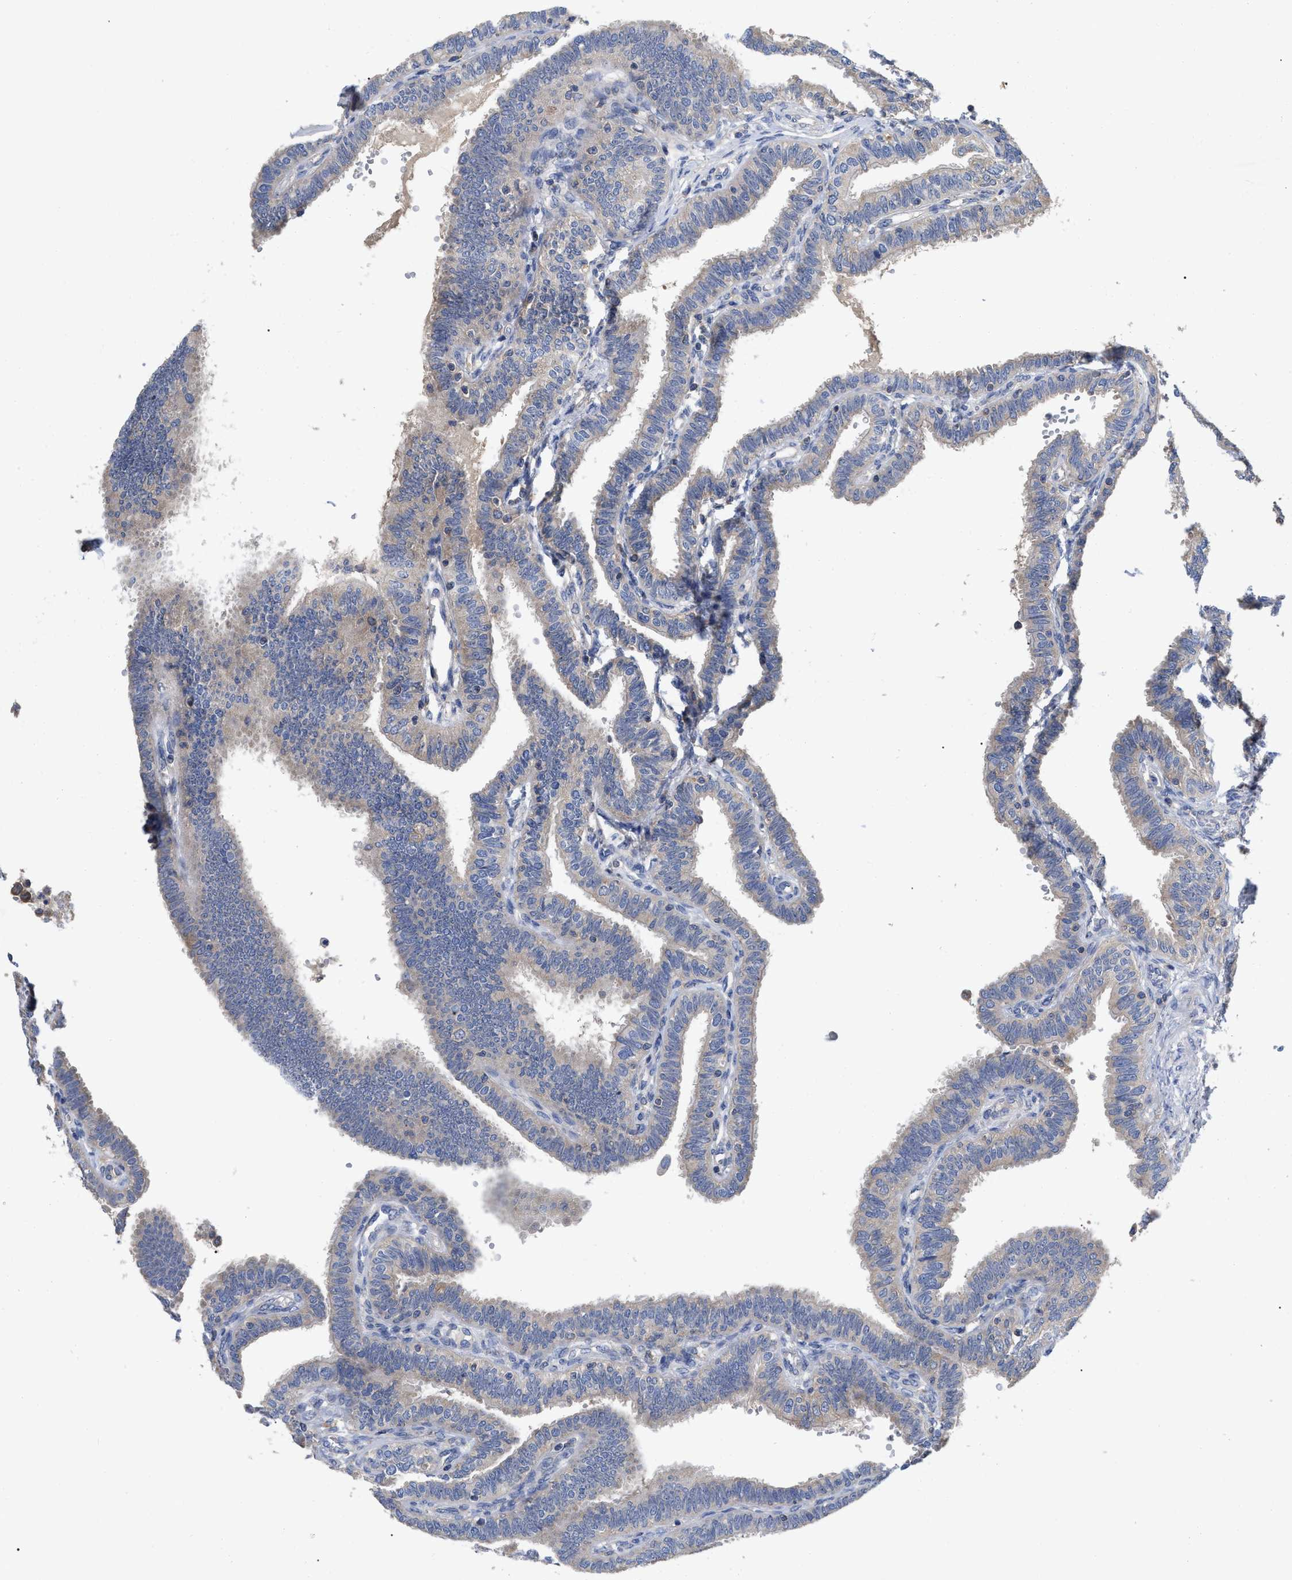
{"staining": {"intensity": "weak", "quantity": "25%-75%", "location": "cytoplasmic/membranous"}, "tissue": "fallopian tube", "cell_type": "Glandular cells", "image_type": "normal", "snomed": [{"axis": "morphology", "description": "Normal tissue, NOS"}, {"axis": "topography", "description": "Fallopian tube"}, {"axis": "topography", "description": "Placenta"}], "caption": "Protein positivity by immunohistochemistry (IHC) reveals weak cytoplasmic/membranous expression in about 25%-75% of glandular cells in normal fallopian tube.", "gene": "RAP1GDS1", "patient": {"sex": "female", "age": 34}}